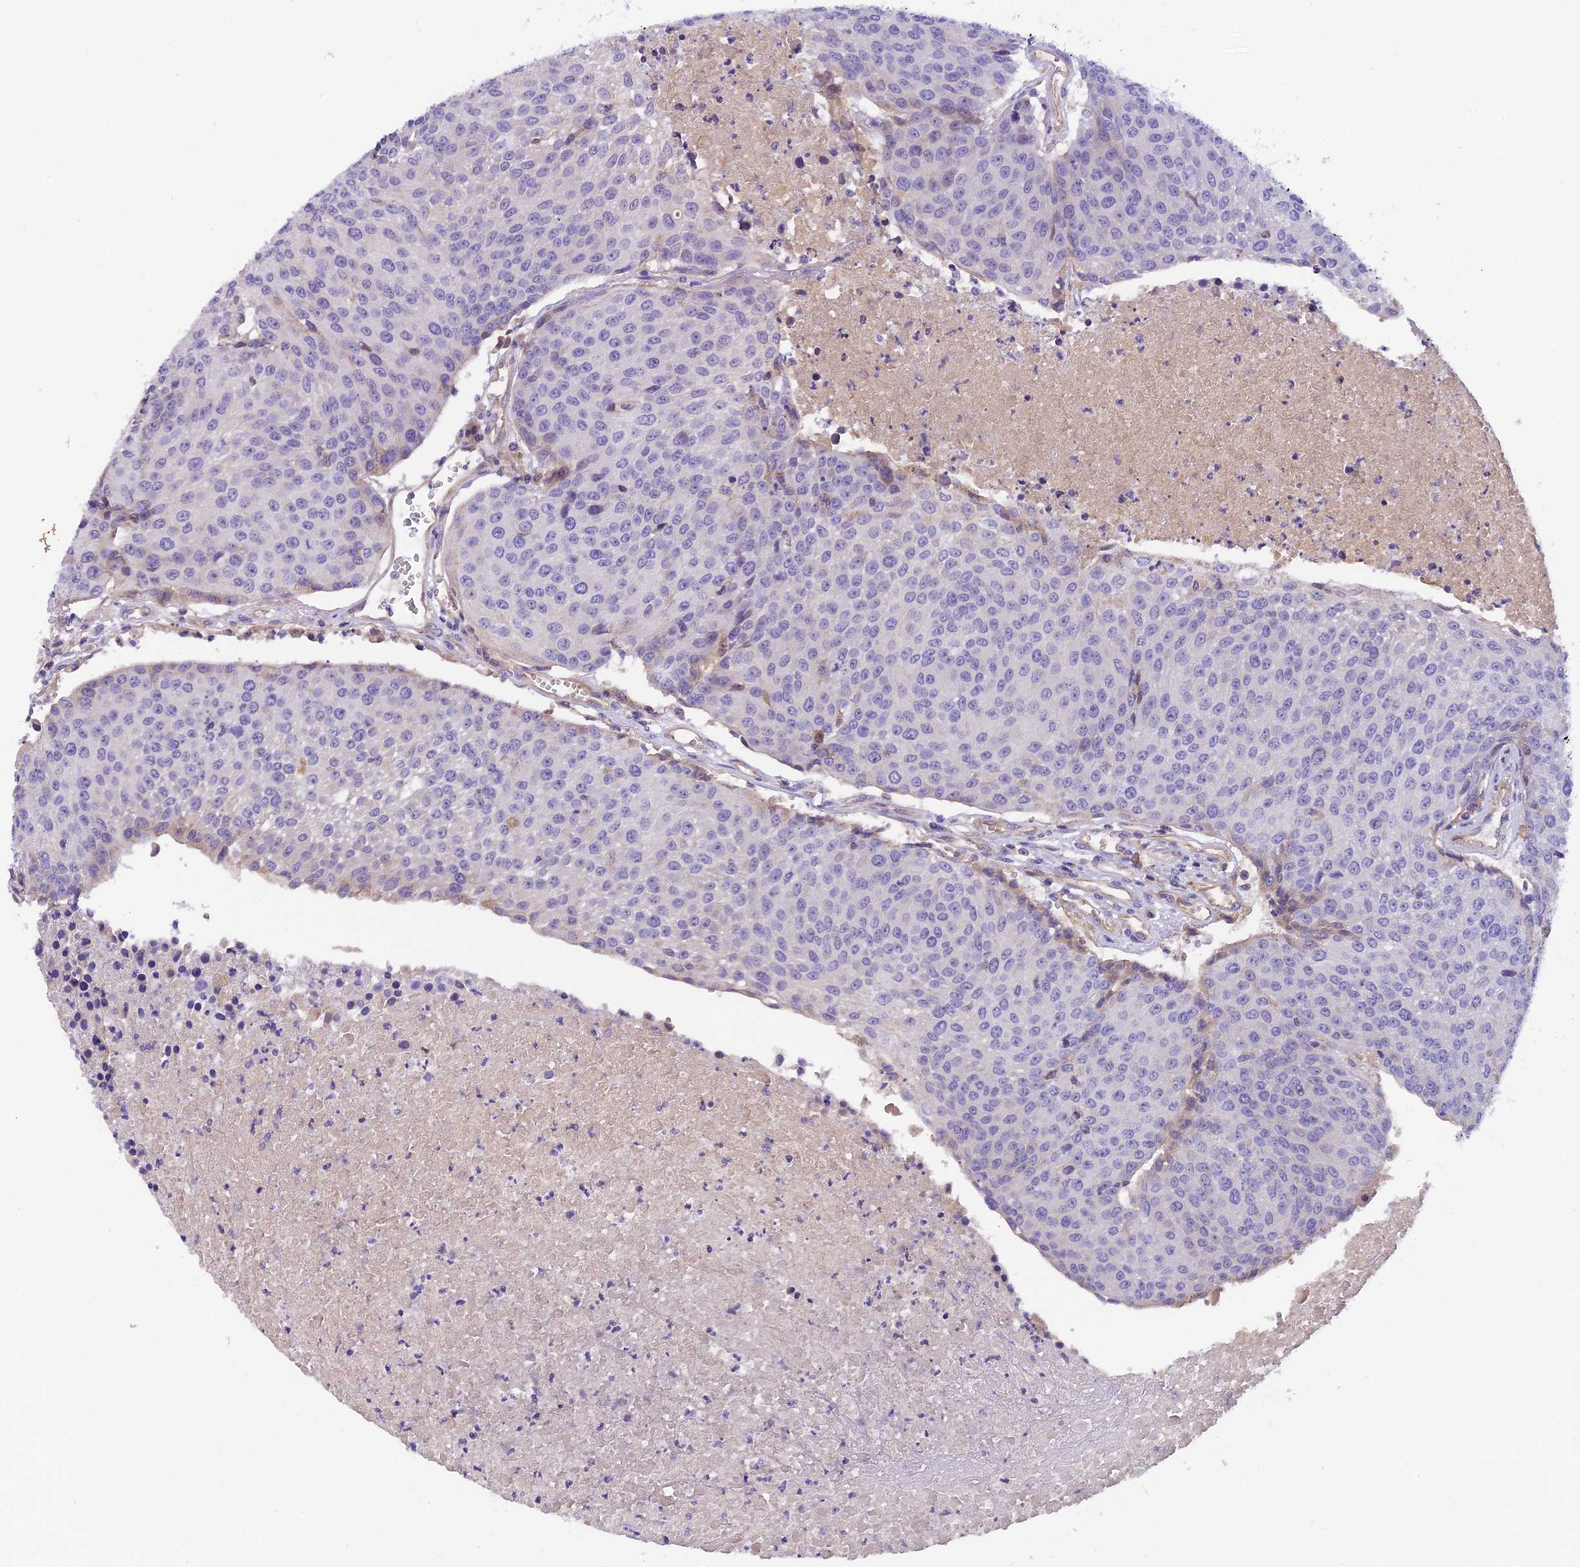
{"staining": {"intensity": "negative", "quantity": "none", "location": "none"}, "tissue": "urothelial cancer", "cell_type": "Tumor cells", "image_type": "cancer", "snomed": [{"axis": "morphology", "description": "Urothelial carcinoma, High grade"}, {"axis": "topography", "description": "Urinary bladder"}], "caption": "The immunohistochemistry (IHC) photomicrograph has no significant positivity in tumor cells of high-grade urothelial carcinoma tissue.", "gene": "CCDC32", "patient": {"sex": "female", "age": 85}}